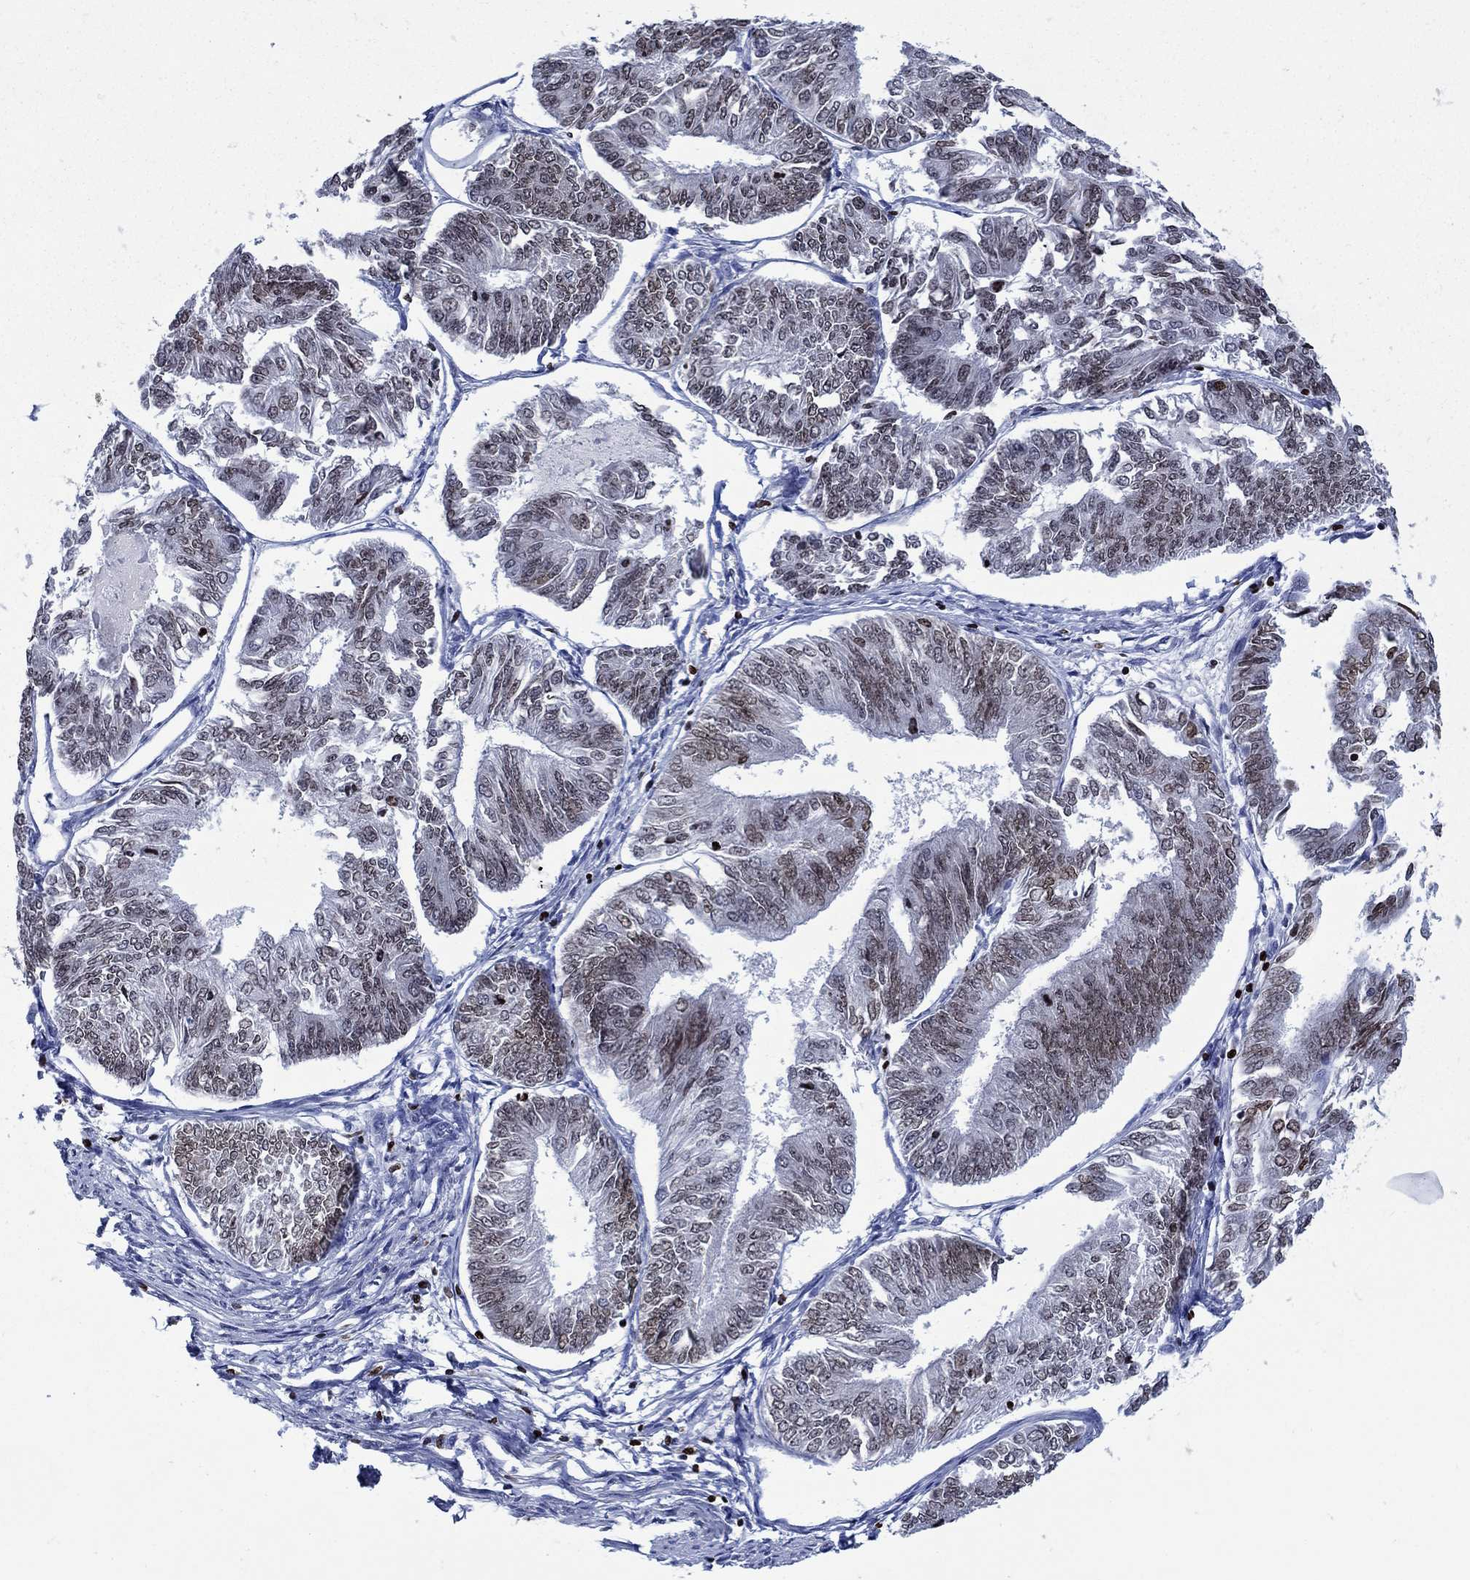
{"staining": {"intensity": "moderate", "quantity": "<25%", "location": "nuclear"}, "tissue": "endometrial cancer", "cell_type": "Tumor cells", "image_type": "cancer", "snomed": [{"axis": "morphology", "description": "Adenocarcinoma, NOS"}, {"axis": "topography", "description": "Endometrium"}], "caption": "The micrograph exhibits a brown stain indicating the presence of a protein in the nuclear of tumor cells in endometrial adenocarcinoma.", "gene": "HMGA1", "patient": {"sex": "female", "age": 58}}